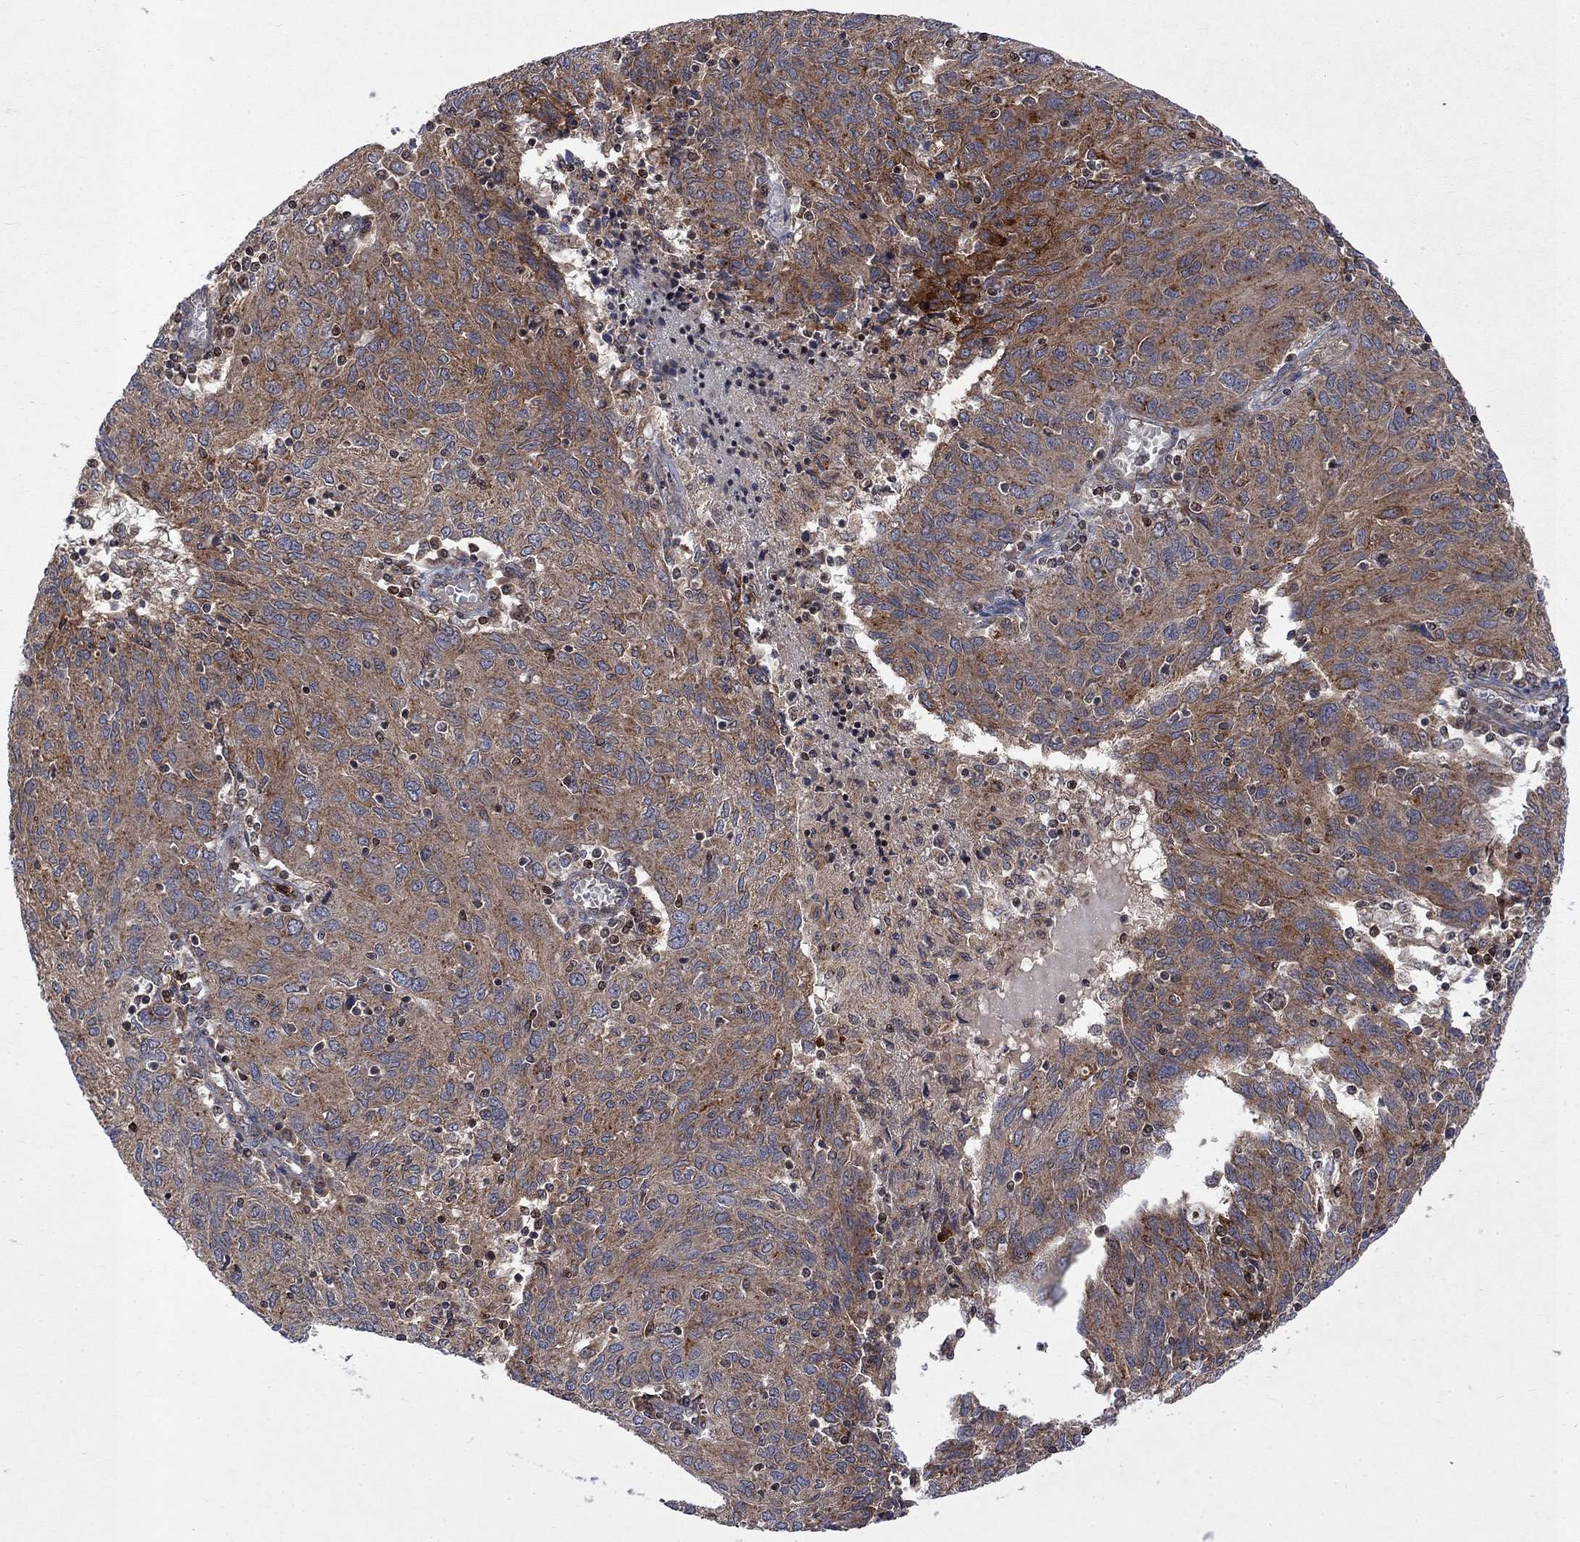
{"staining": {"intensity": "moderate", "quantity": "25%-75%", "location": "cytoplasmic/membranous"}, "tissue": "ovarian cancer", "cell_type": "Tumor cells", "image_type": "cancer", "snomed": [{"axis": "morphology", "description": "Carcinoma, endometroid"}, {"axis": "topography", "description": "Ovary"}], "caption": "An IHC histopathology image of neoplastic tissue is shown. Protein staining in brown highlights moderate cytoplasmic/membranous positivity in endometroid carcinoma (ovarian) within tumor cells. Nuclei are stained in blue.", "gene": "TMEM33", "patient": {"sex": "female", "age": 50}}